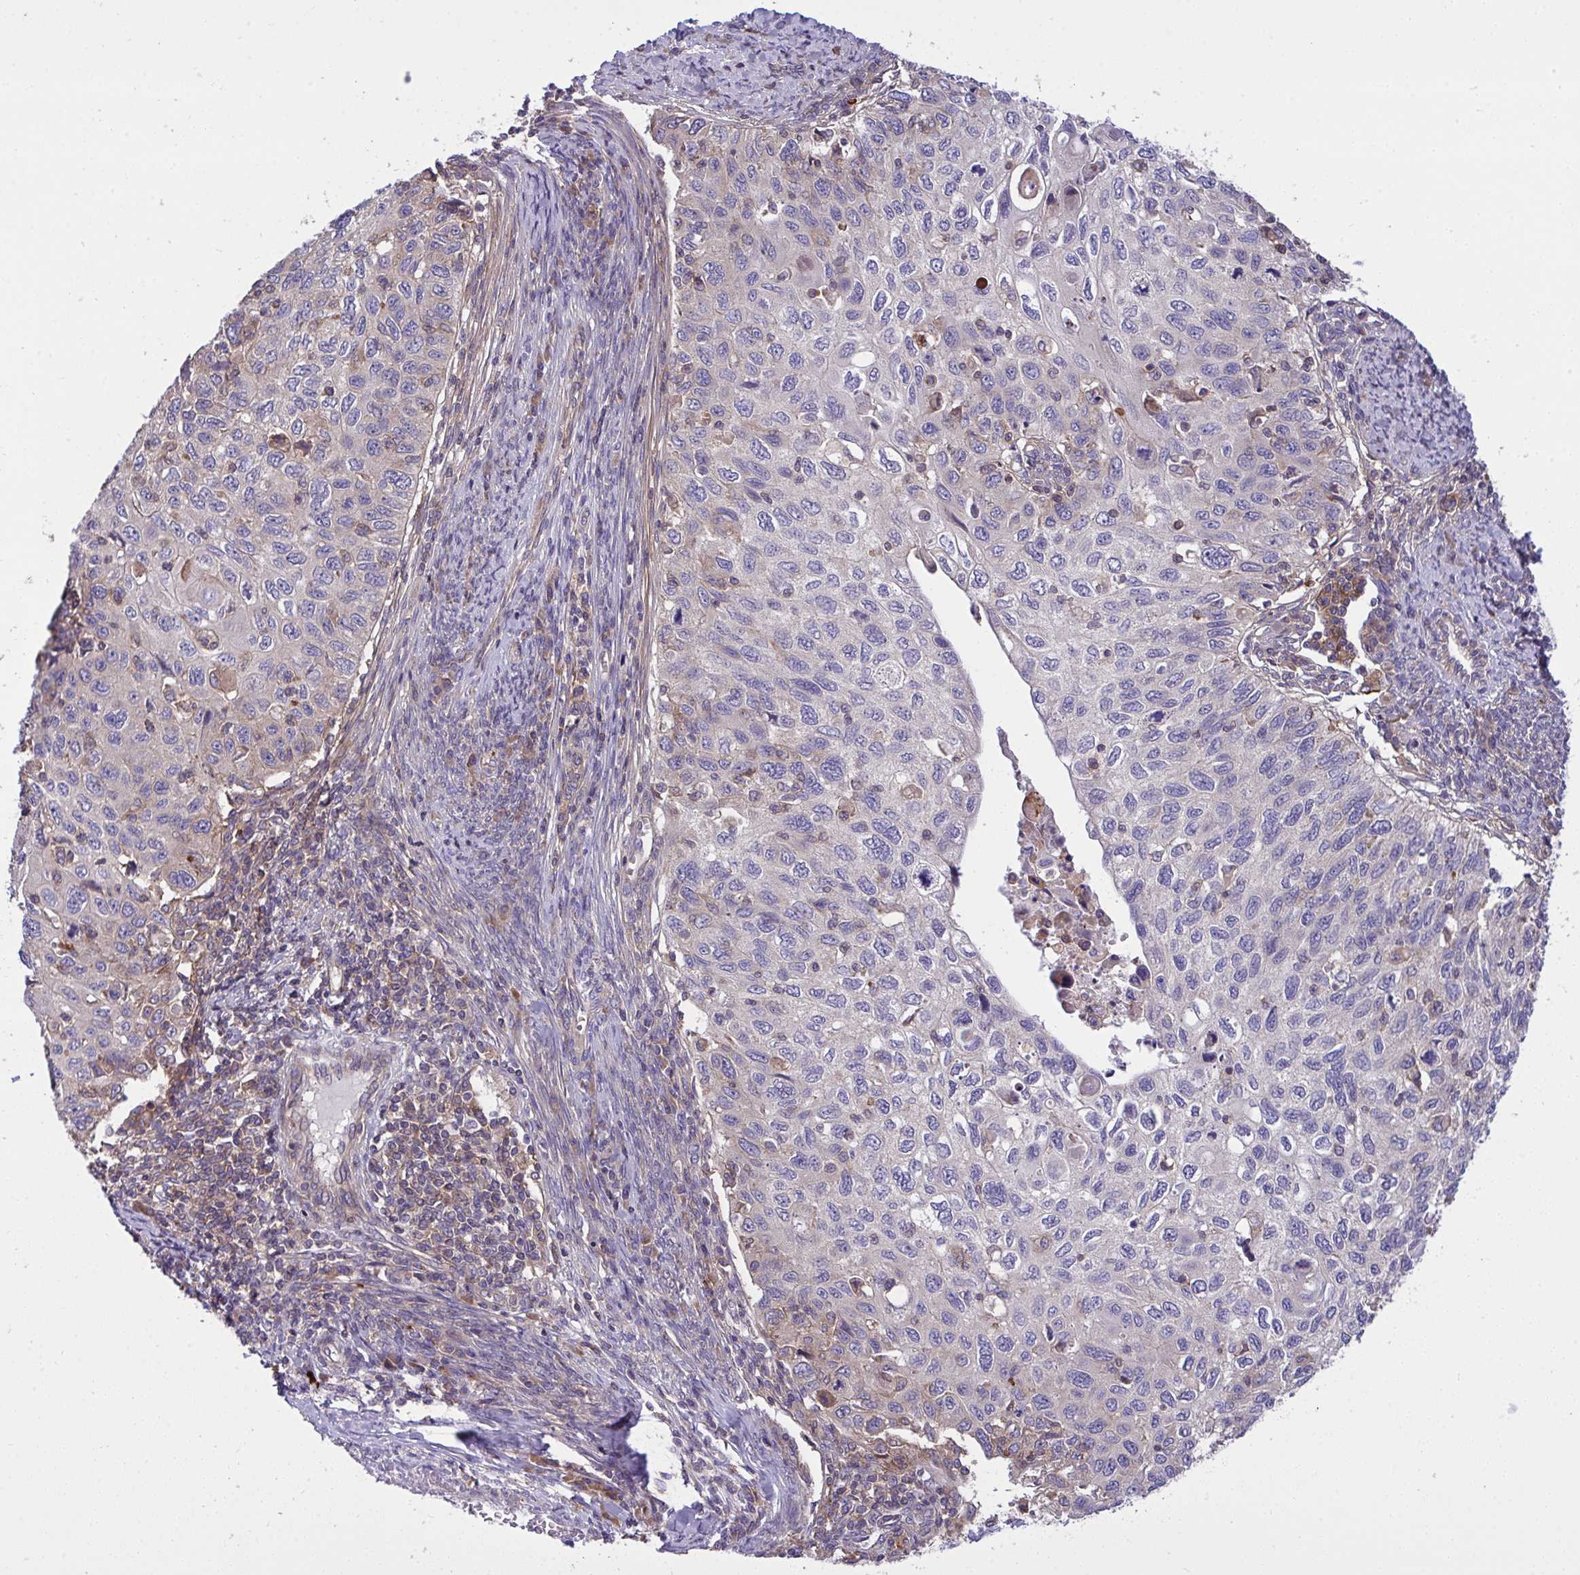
{"staining": {"intensity": "negative", "quantity": "none", "location": "none"}, "tissue": "cervical cancer", "cell_type": "Tumor cells", "image_type": "cancer", "snomed": [{"axis": "morphology", "description": "Squamous cell carcinoma, NOS"}, {"axis": "topography", "description": "Cervix"}], "caption": "High power microscopy image of an immunohistochemistry (IHC) histopathology image of squamous cell carcinoma (cervical), revealing no significant expression in tumor cells.", "gene": "GRB14", "patient": {"sex": "female", "age": 70}}